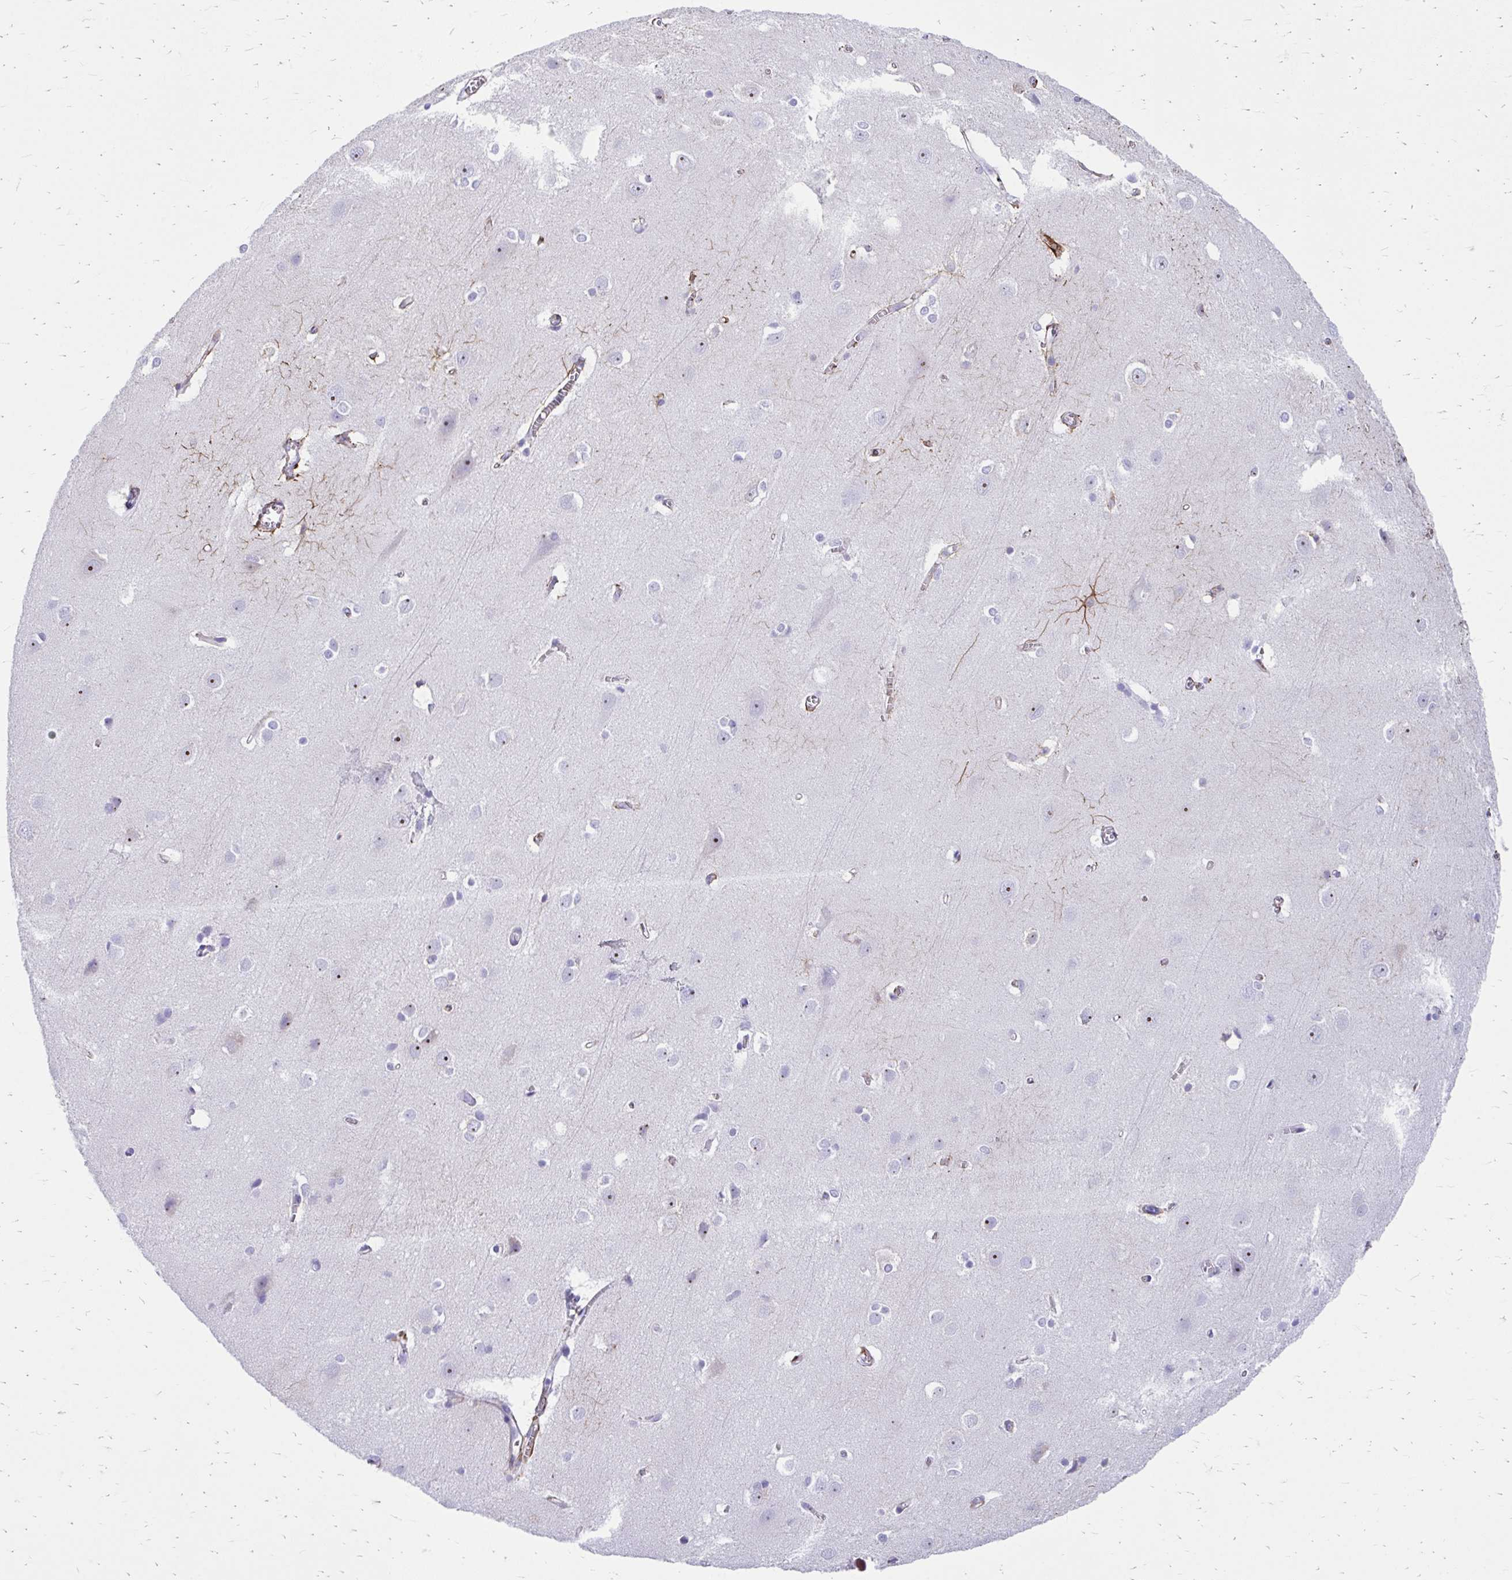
{"staining": {"intensity": "negative", "quantity": "none", "location": "none"}, "tissue": "cerebral cortex", "cell_type": "Endothelial cells", "image_type": "normal", "snomed": [{"axis": "morphology", "description": "Normal tissue, NOS"}, {"axis": "topography", "description": "Cerebral cortex"}], "caption": "Immunohistochemistry of unremarkable human cerebral cortex reveals no staining in endothelial cells. (DAB (3,3'-diaminobenzidine) IHC with hematoxylin counter stain).", "gene": "ZNF699", "patient": {"sex": "male", "age": 37}}